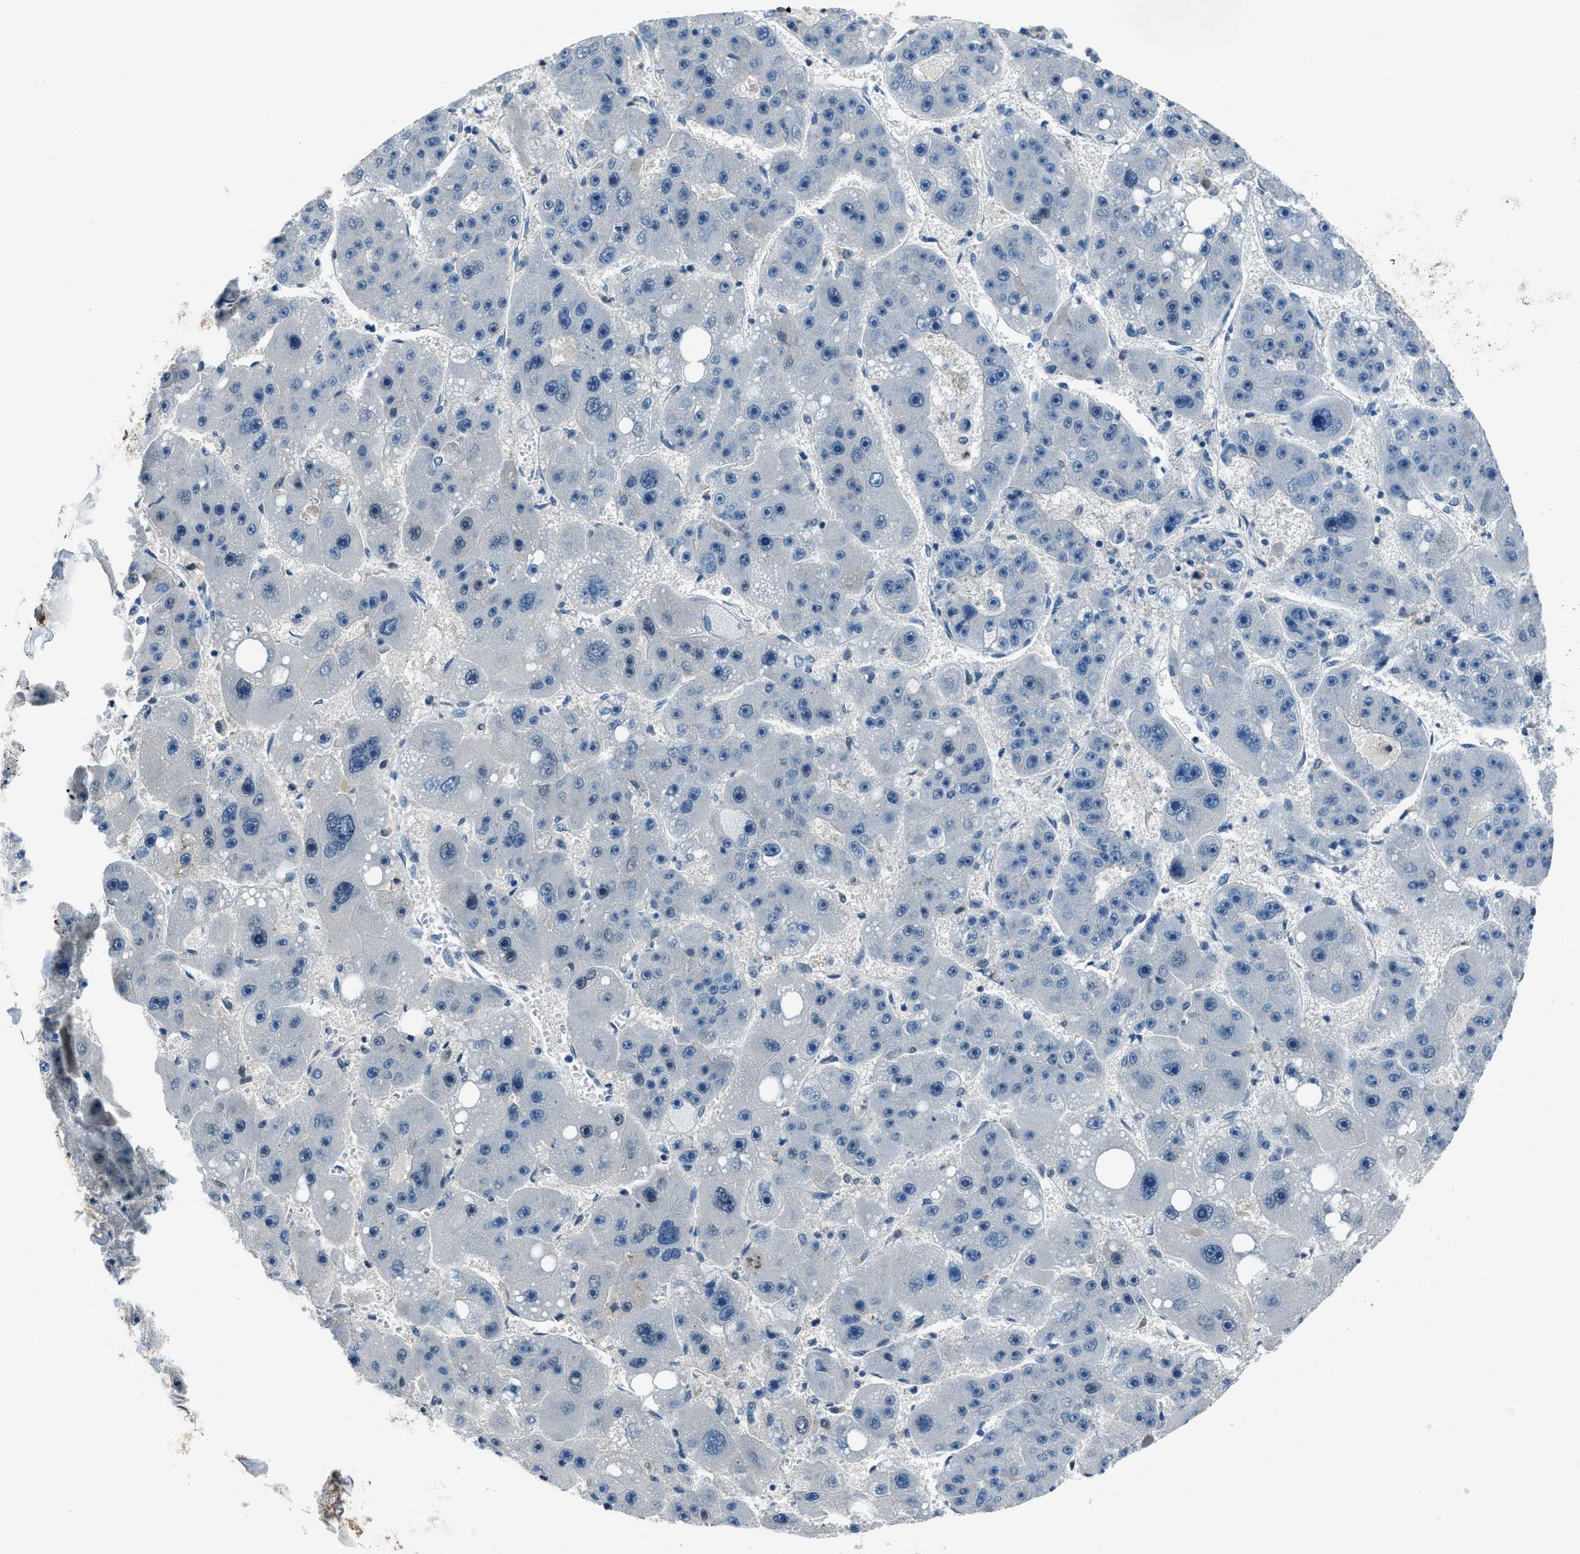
{"staining": {"intensity": "negative", "quantity": "none", "location": "none"}, "tissue": "liver cancer", "cell_type": "Tumor cells", "image_type": "cancer", "snomed": [{"axis": "morphology", "description": "Carcinoma, Hepatocellular, NOS"}, {"axis": "topography", "description": "Liver"}], "caption": "This image is of liver cancer (hepatocellular carcinoma) stained with immunohistochemistry to label a protein in brown with the nuclei are counter-stained blue. There is no positivity in tumor cells.", "gene": "DUSP19", "patient": {"sex": "female", "age": 61}}